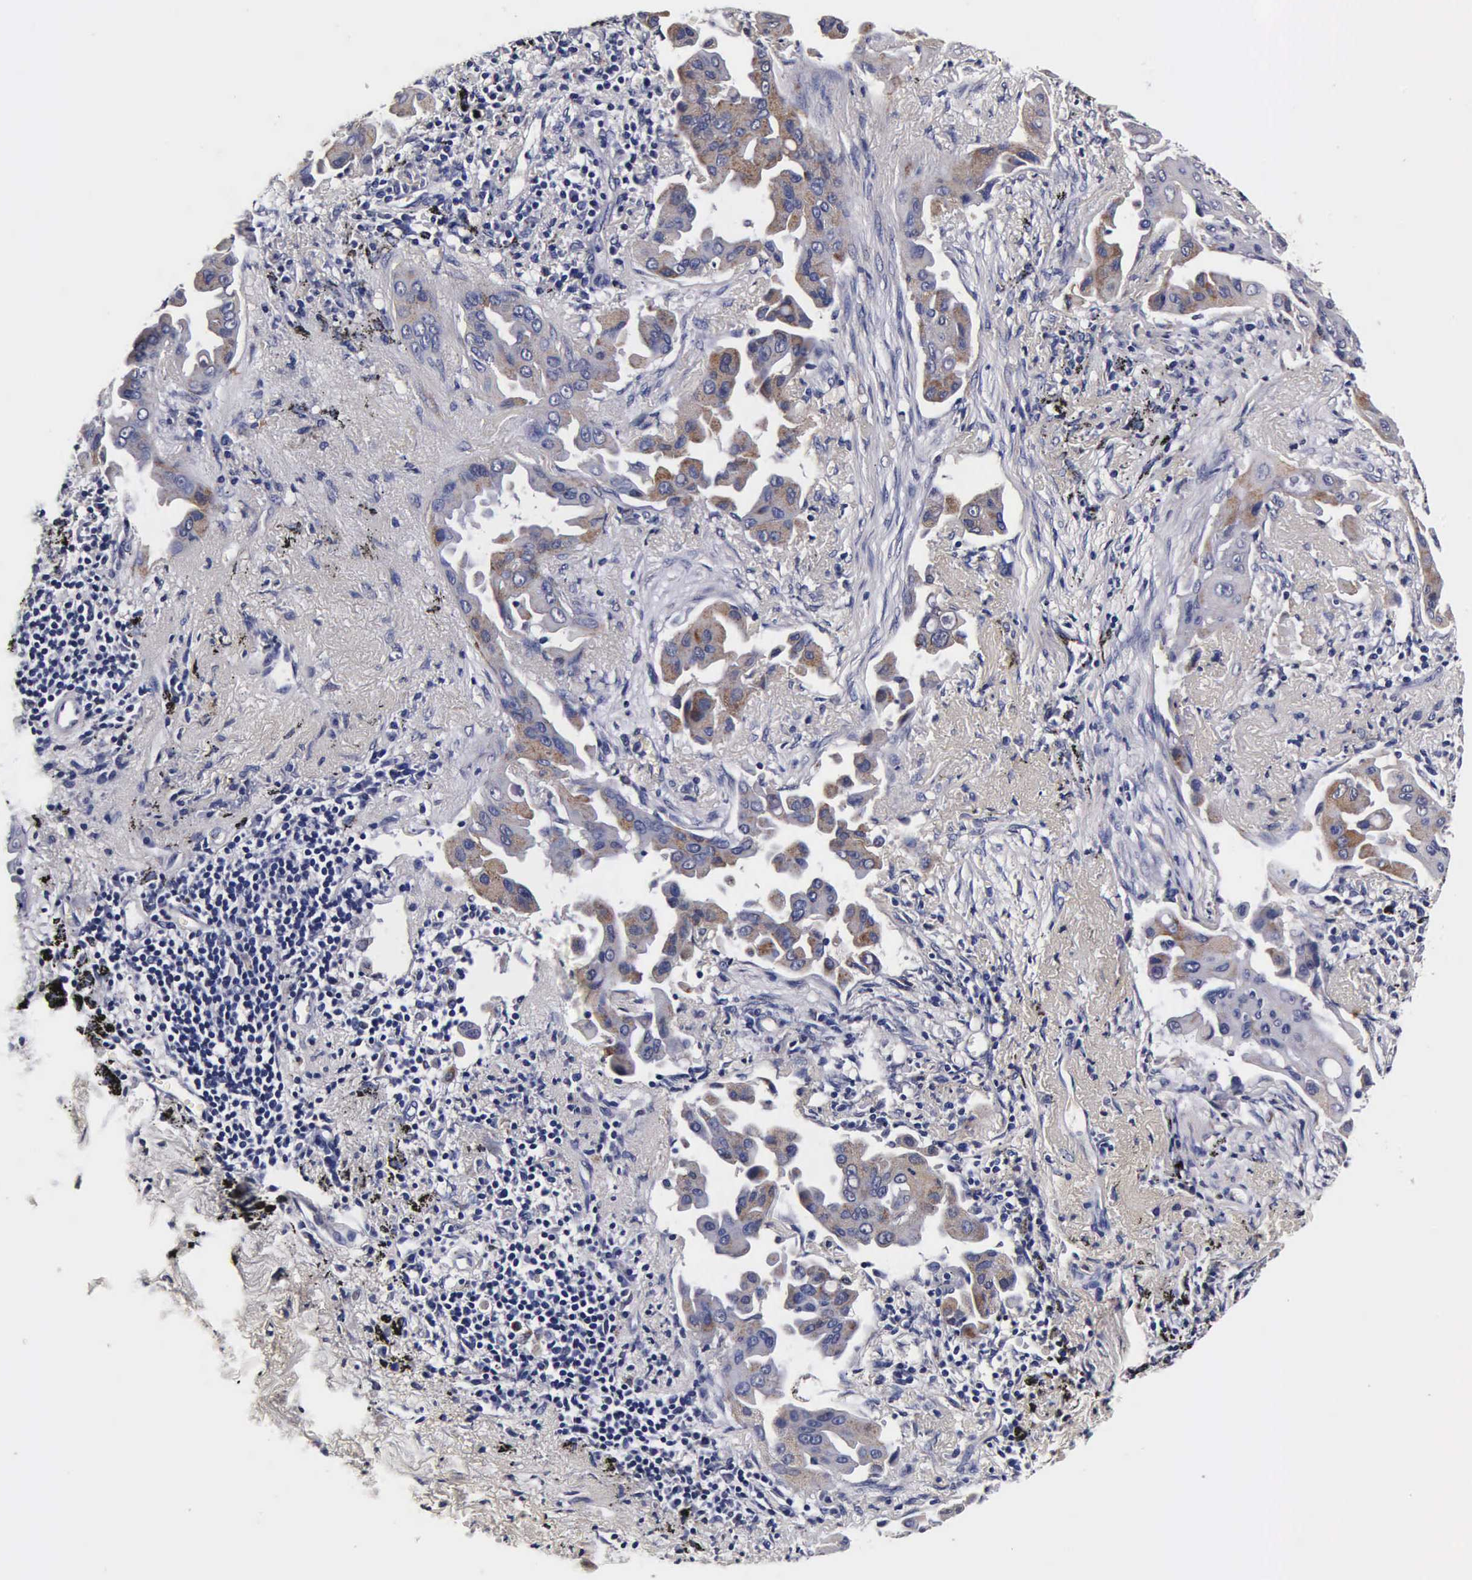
{"staining": {"intensity": "moderate", "quantity": "25%-75%", "location": "cytoplasmic/membranous"}, "tissue": "lung cancer", "cell_type": "Tumor cells", "image_type": "cancer", "snomed": [{"axis": "morphology", "description": "Adenocarcinoma, NOS"}, {"axis": "topography", "description": "Lung"}], "caption": "High-magnification brightfield microscopy of lung cancer (adenocarcinoma) stained with DAB (brown) and counterstained with hematoxylin (blue). tumor cells exhibit moderate cytoplasmic/membranous expression is appreciated in about25%-75% of cells.", "gene": "CST3", "patient": {"sex": "male", "age": 68}}